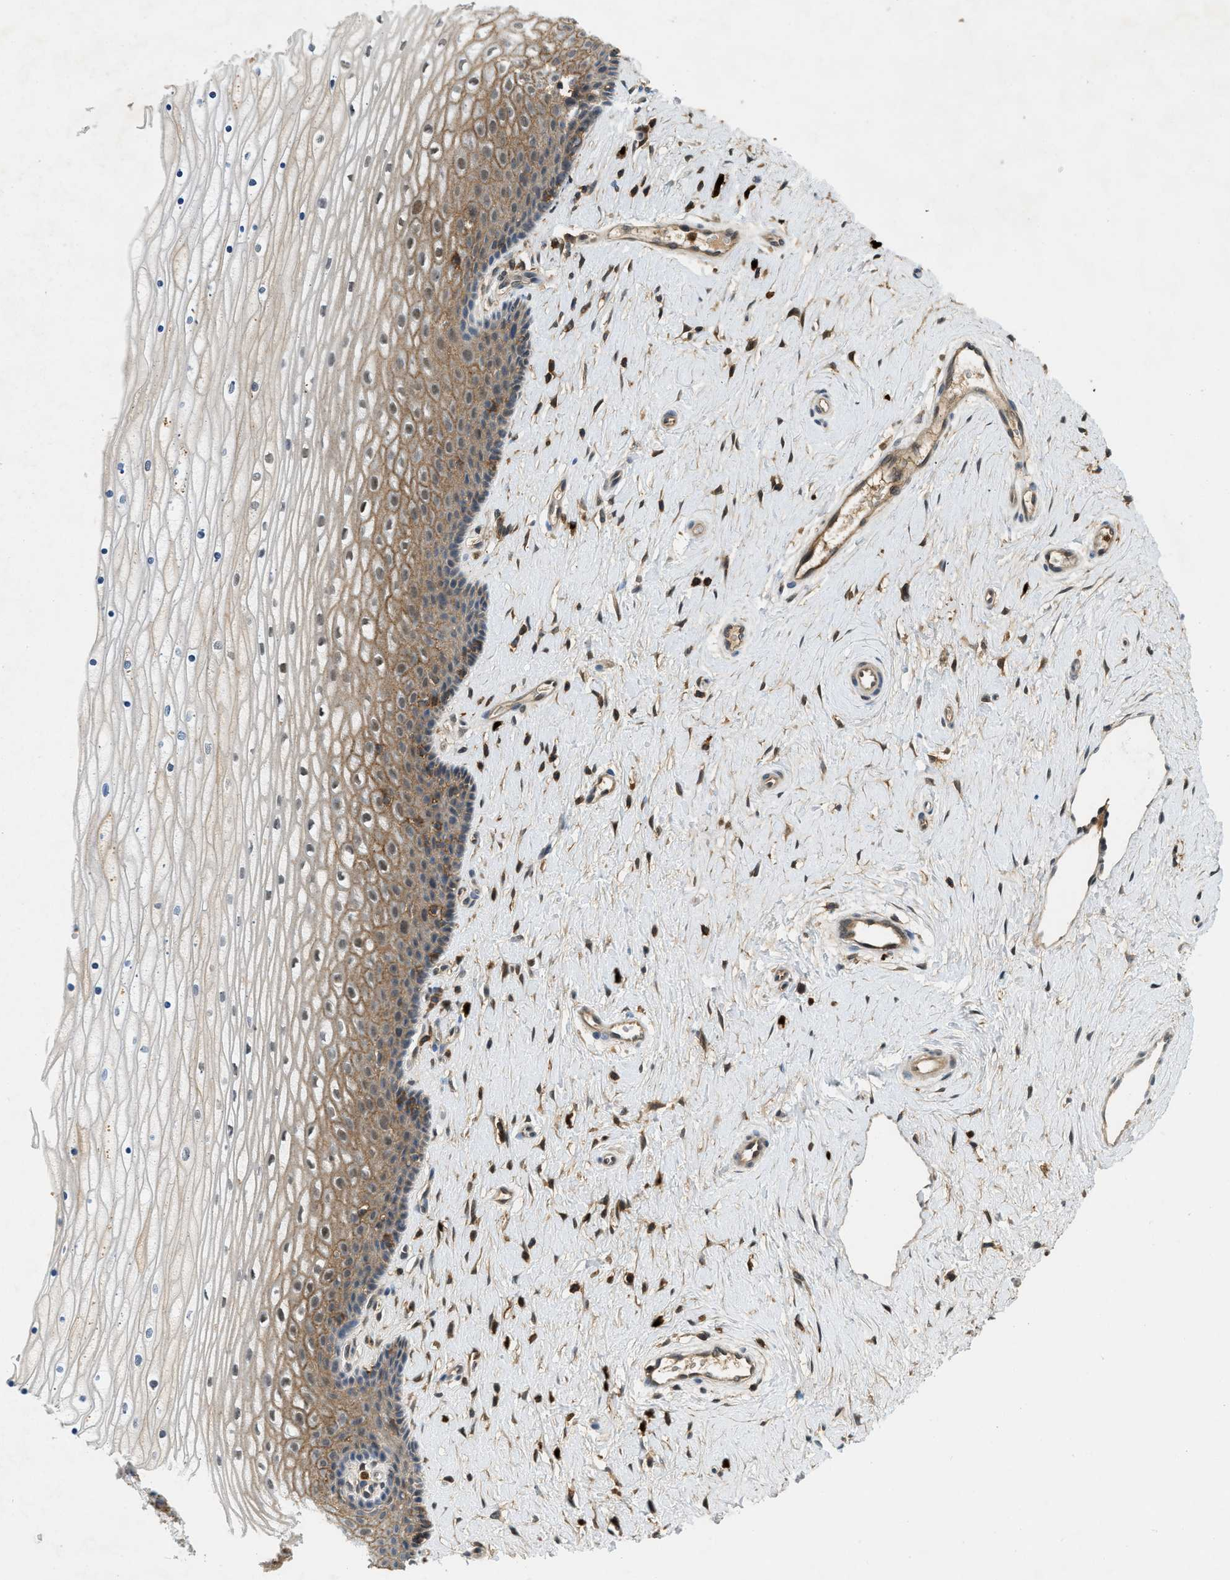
{"staining": {"intensity": "moderate", "quantity": "25%-75%", "location": "cytoplasmic/membranous"}, "tissue": "cervix", "cell_type": "Squamous epithelial cells", "image_type": "normal", "snomed": [{"axis": "morphology", "description": "Normal tissue, NOS"}, {"axis": "topography", "description": "Cervix"}], "caption": "Immunohistochemical staining of benign human cervix displays moderate cytoplasmic/membranous protein positivity in approximately 25%-75% of squamous epithelial cells. (brown staining indicates protein expression, while blue staining denotes nuclei).", "gene": "GMPPB", "patient": {"sex": "female", "age": 39}}